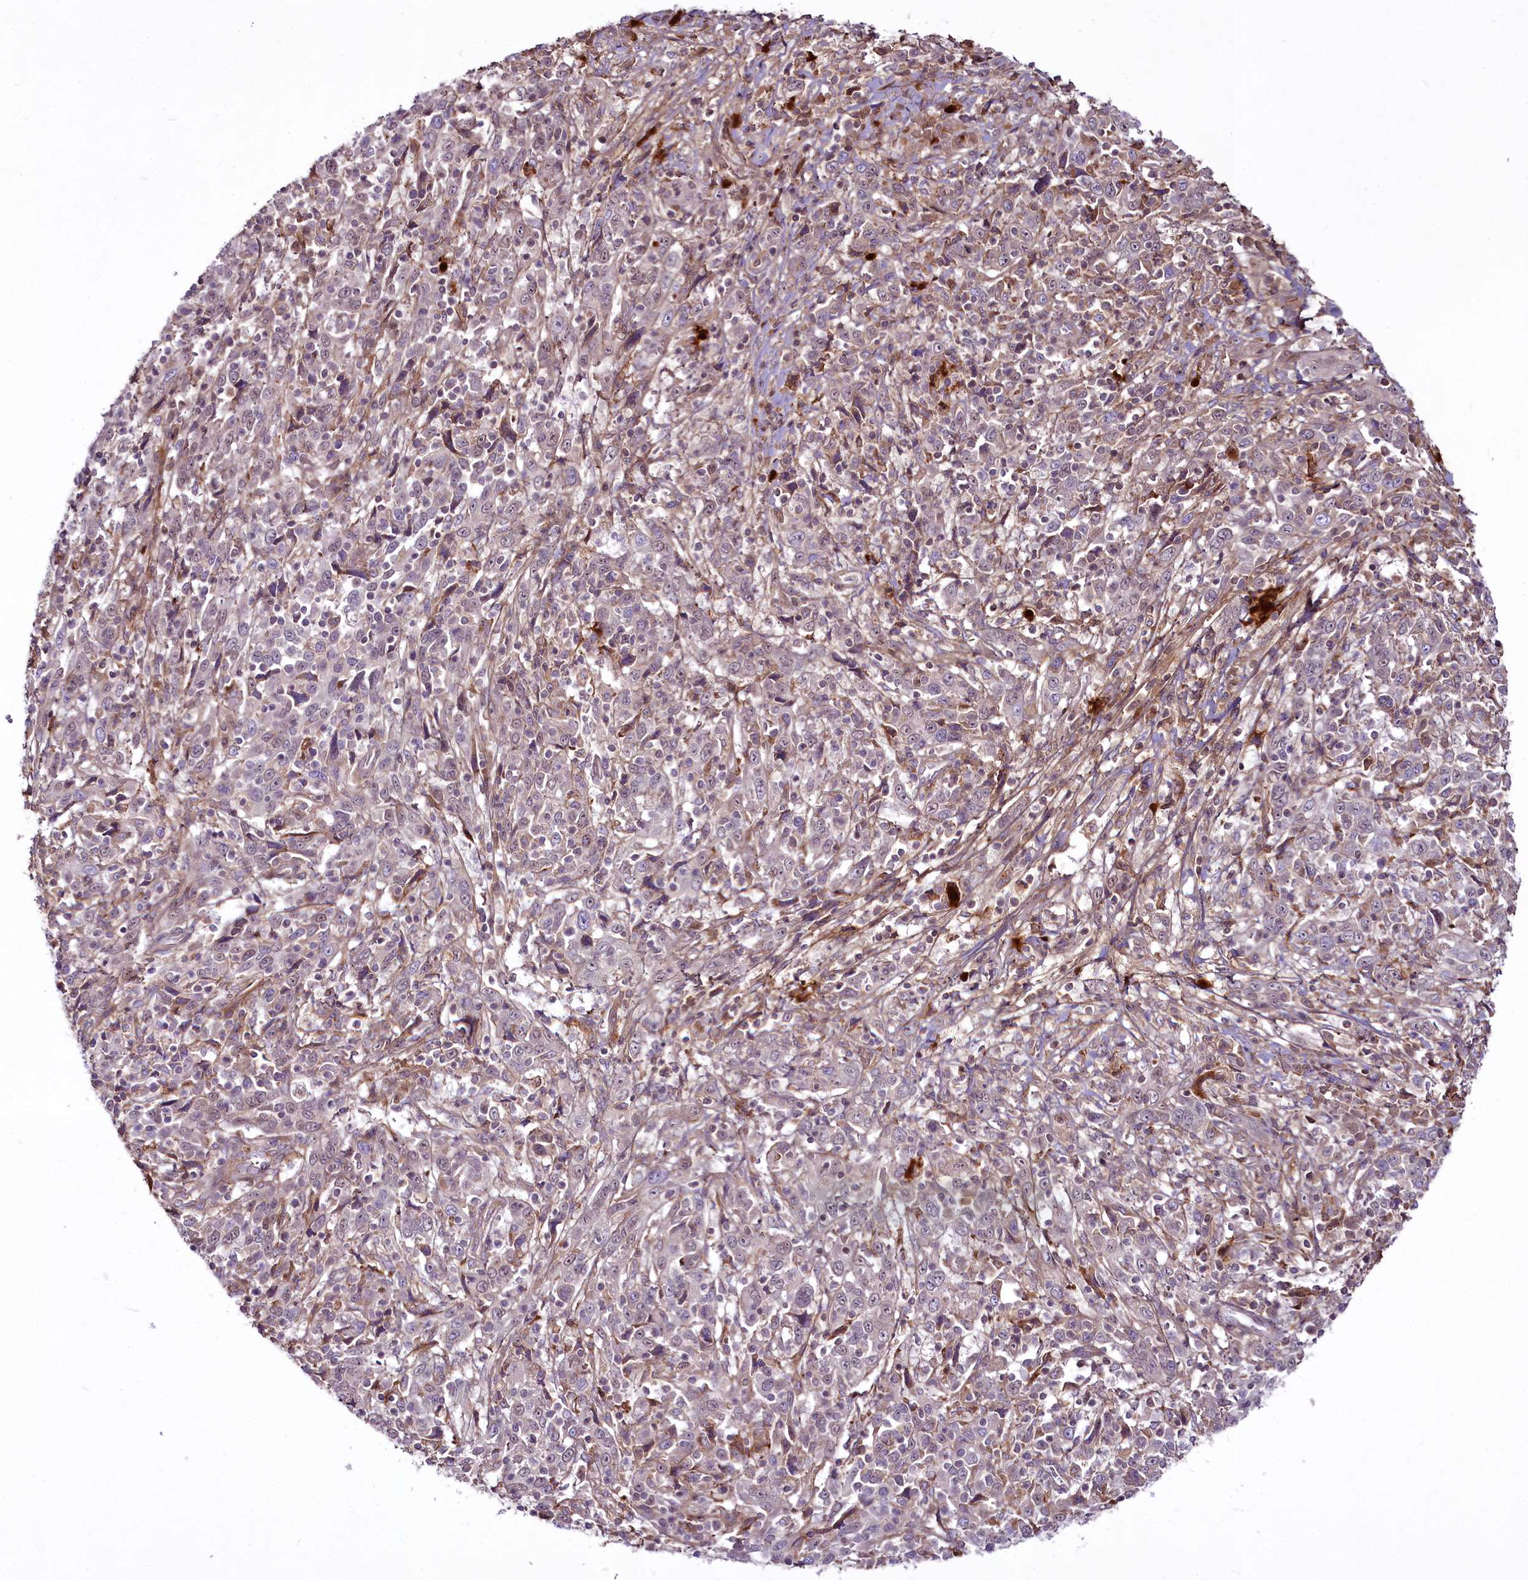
{"staining": {"intensity": "negative", "quantity": "none", "location": "none"}, "tissue": "cervical cancer", "cell_type": "Tumor cells", "image_type": "cancer", "snomed": [{"axis": "morphology", "description": "Squamous cell carcinoma, NOS"}, {"axis": "topography", "description": "Cervix"}], "caption": "DAB immunohistochemical staining of human cervical cancer (squamous cell carcinoma) reveals no significant expression in tumor cells.", "gene": "RSBN1", "patient": {"sex": "female", "age": 46}}